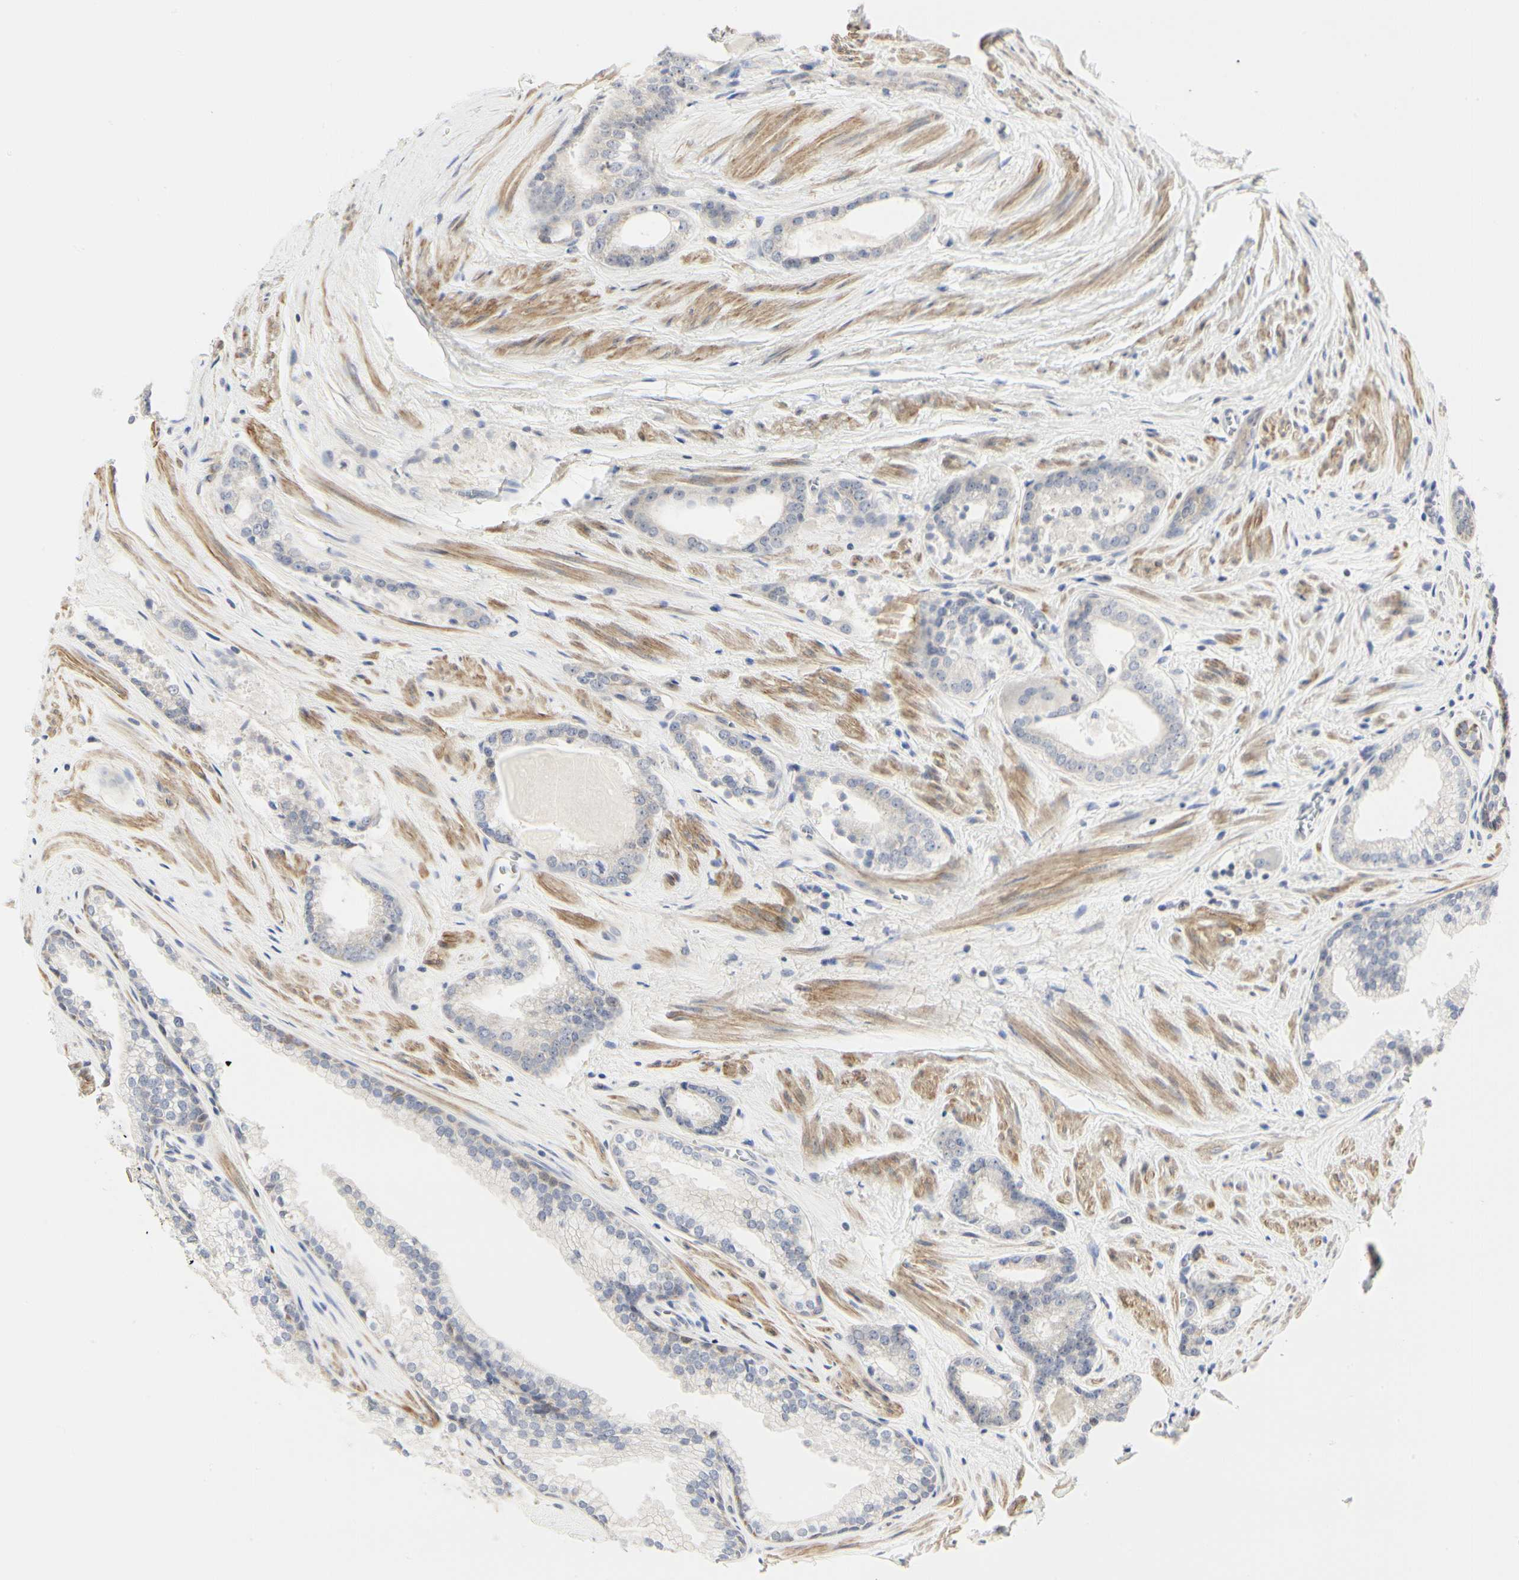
{"staining": {"intensity": "weak", "quantity": "<25%", "location": "cytoplasmic/membranous"}, "tissue": "prostate cancer", "cell_type": "Tumor cells", "image_type": "cancer", "snomed": [{"axis": "morphology", "description": "Adenocarcinoma, Low grade"}, {"axis": "topography", "description": "Prostate"}], "caption": "Immunohistochemistry (IHC) histopathology image of human prostate cancer (low-grade adenocarcinoma) stained for a protein (brown), which displays no expression in tumor cells.", "gene": "SHANK2", "patient": {"sex": "male", "age": 60}}